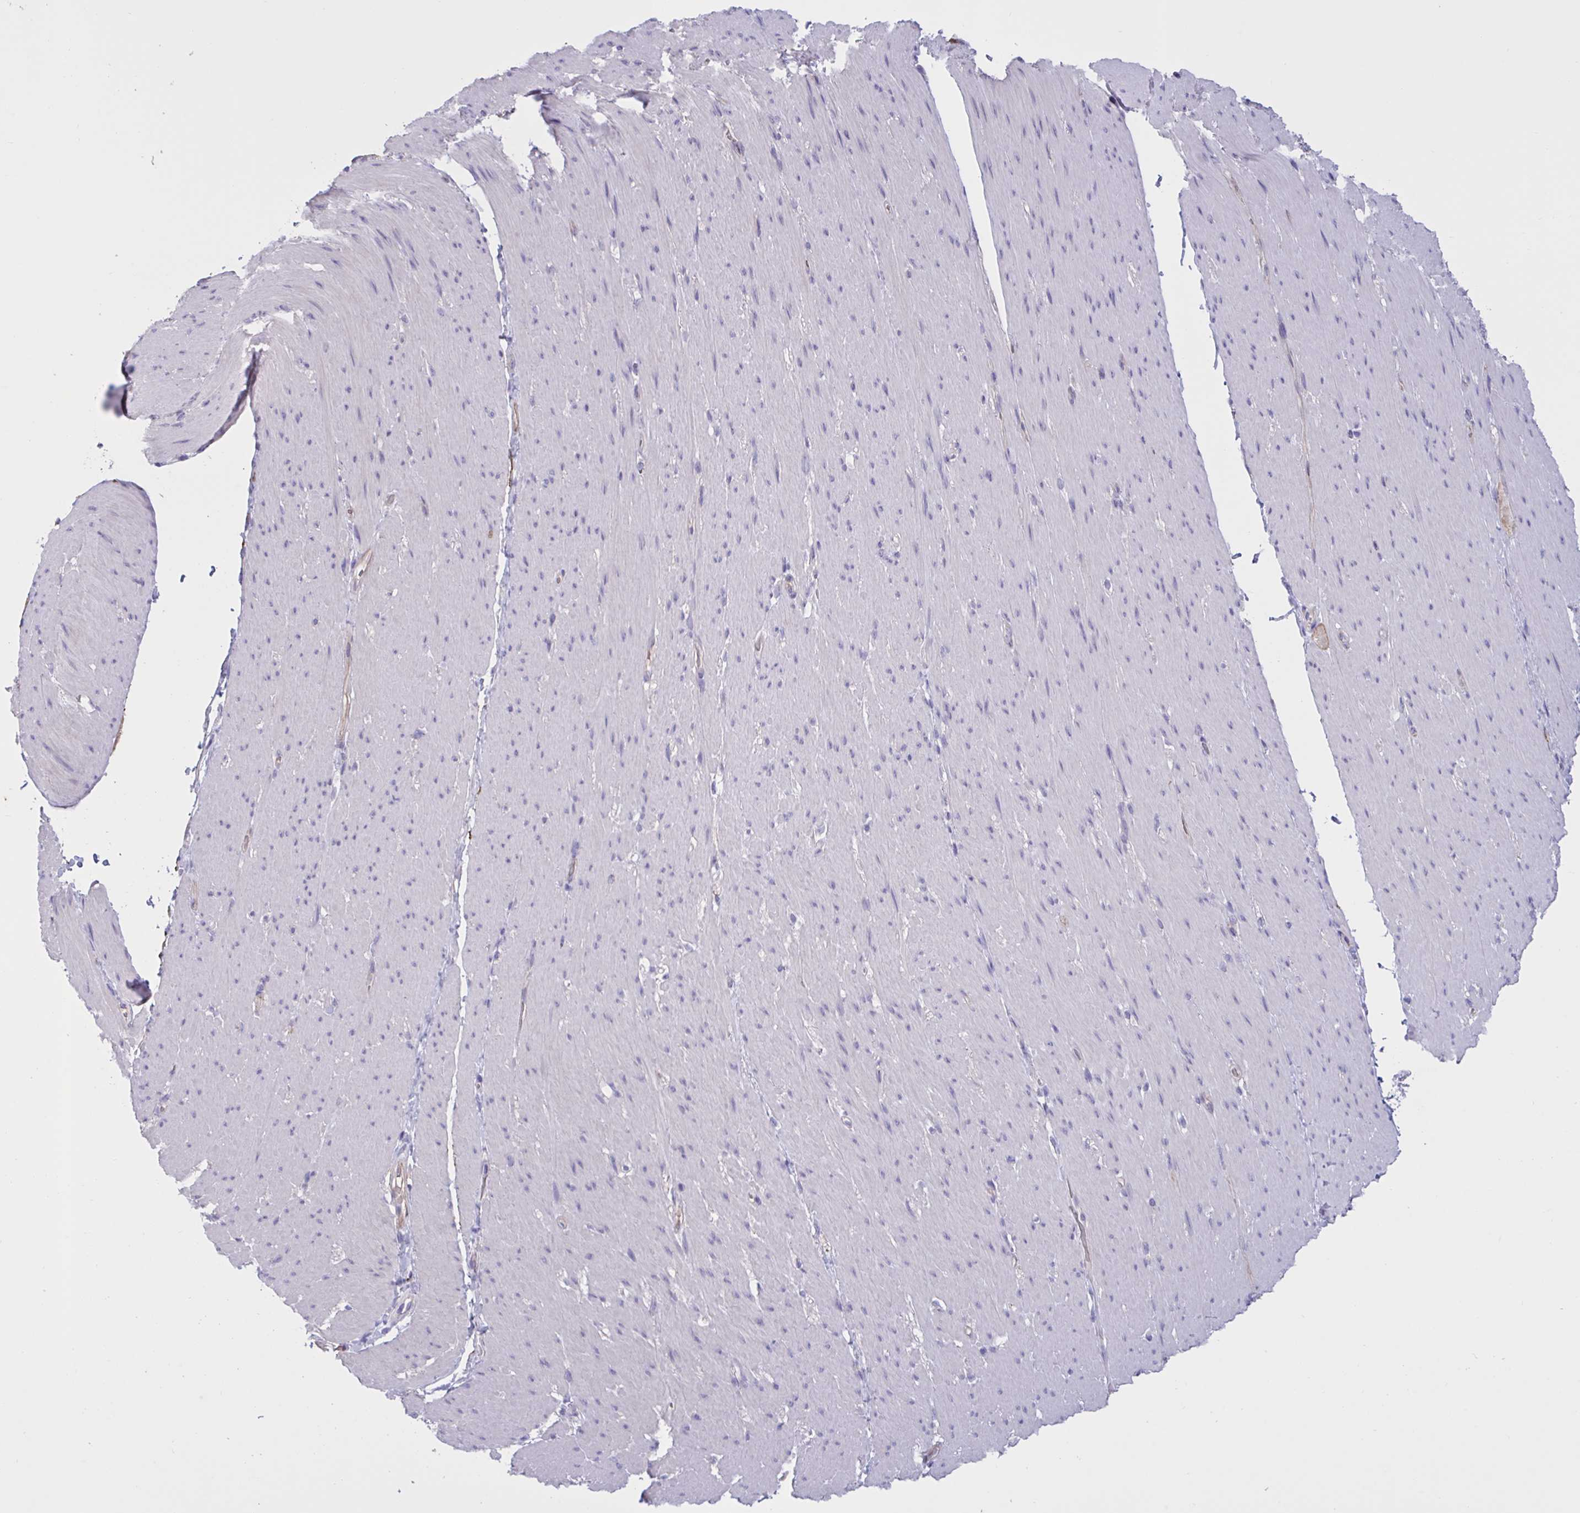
{"staining": {"intensity": "negative", "quantity": "none", "location": "none"}, "tissue": "smooth muscle", "cell_type": "Smooth muscle cells", "image_type": "normal", "snomed": [{"axis": "morphology", "description": "Normal tissue, NOS"}, {"axis": "topography", "description": "Smooth muscle"}, {"axis": "topography", "description": "Rectum"}], "caption": "DAB immunohistochemical staining of unremarkable smooth muscle shows no significant staining in smooth muscle cells.", "gene": "SLC66A1", "patient": {"sex": "male", "age": 53}}